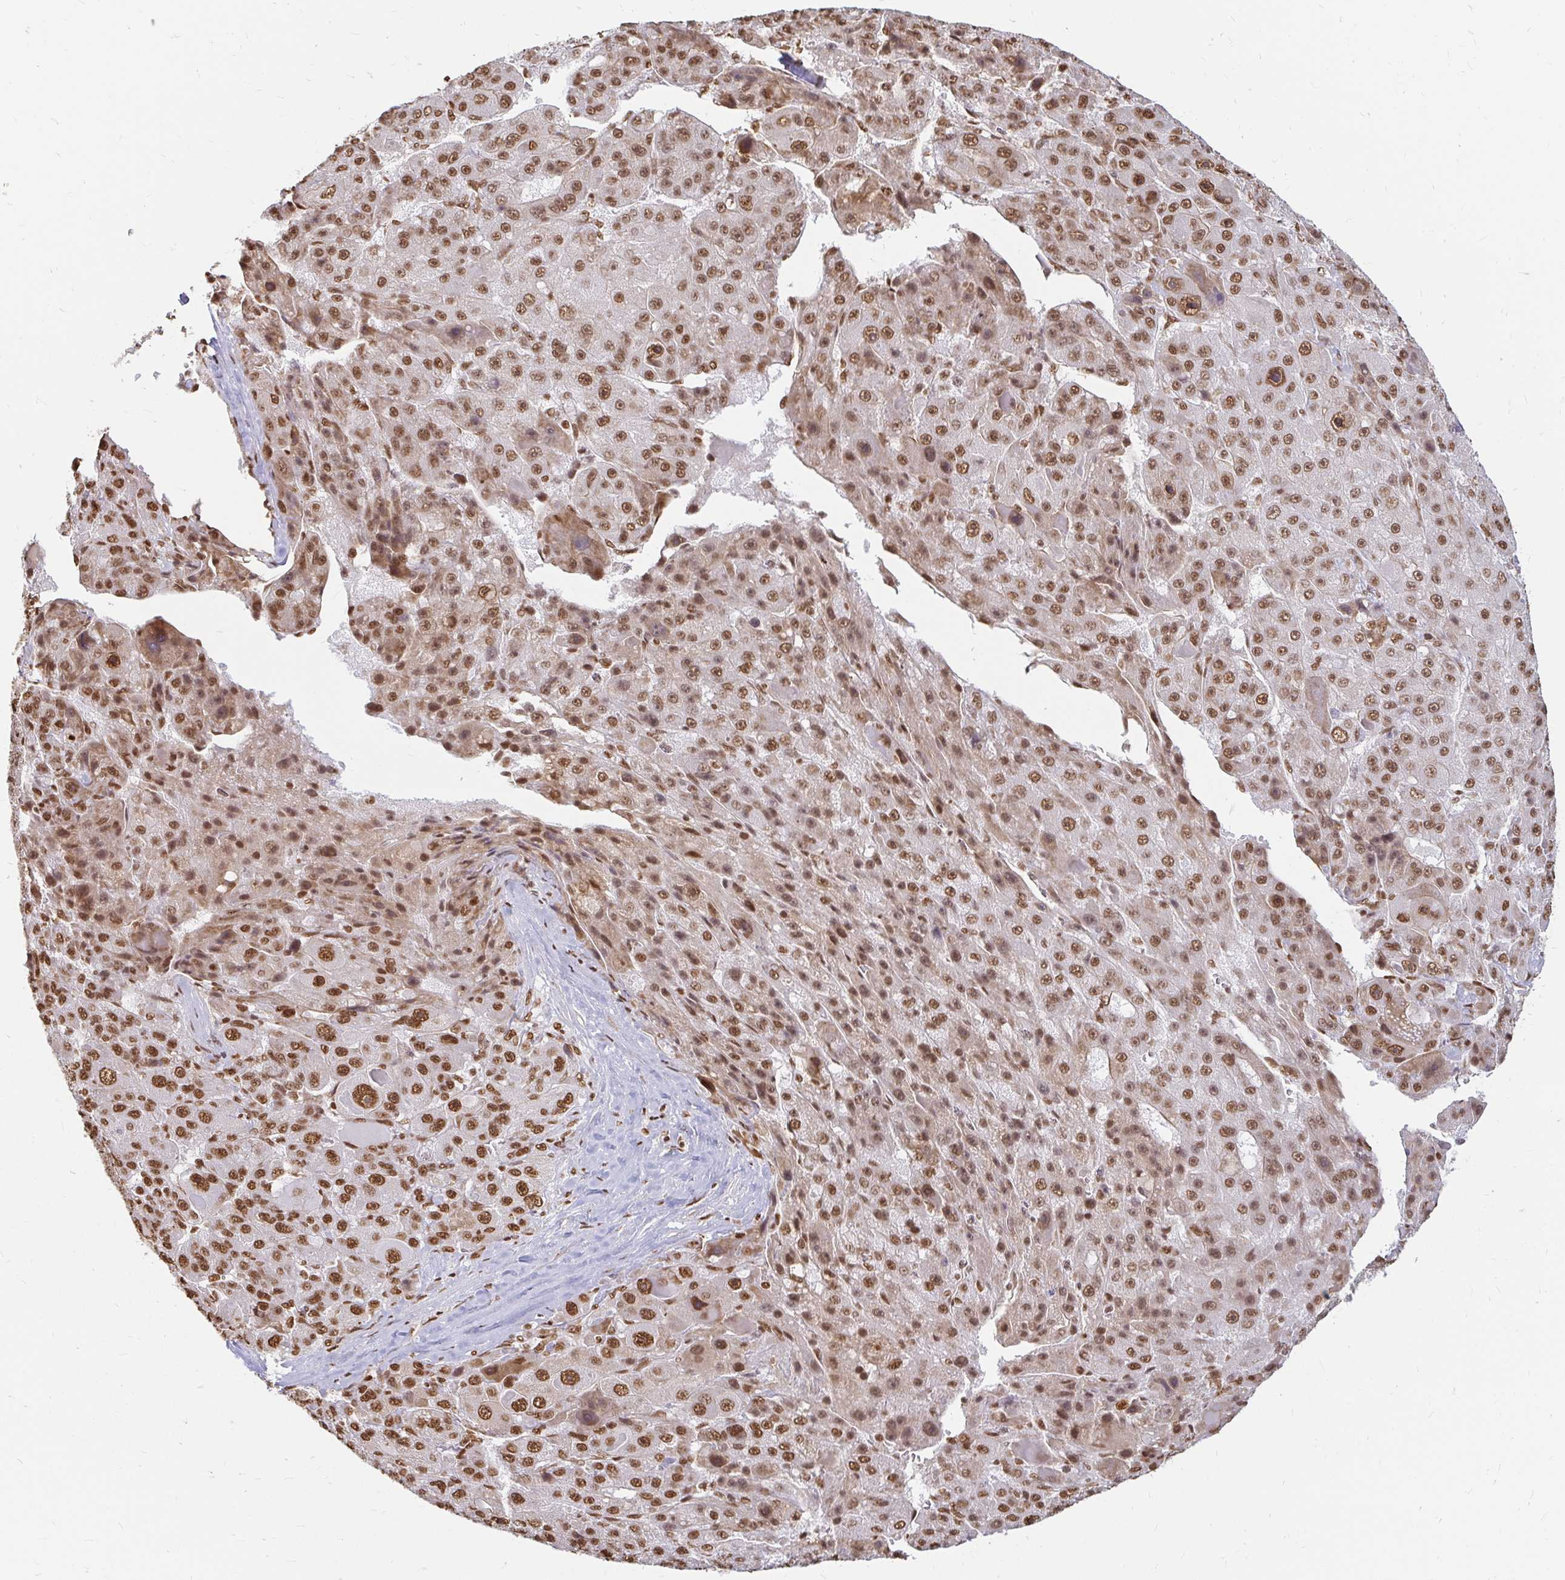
{"staining": {"intensity": "moderate", "quantity": ">75%", "location": "nuclear"}, "tissue": "liver cancer", "cell_type": "Tumor cells", "image_type": "cancer", "snomed": [{"axis": "morphology", "description": "Carcinoma, Hepatocellular, NOS"}, {"axis": "topography", "description": "Liver"}], "caption": "IHC (DAB (3,3'-diaminobenzidine)) staining of liver hepatocellular carcinoma reveals moderate nuclear protein staining in approximately >75% of tumor cells.", "gene": "HNRNPU", "patient": {"sex": "male", "age": 76}}